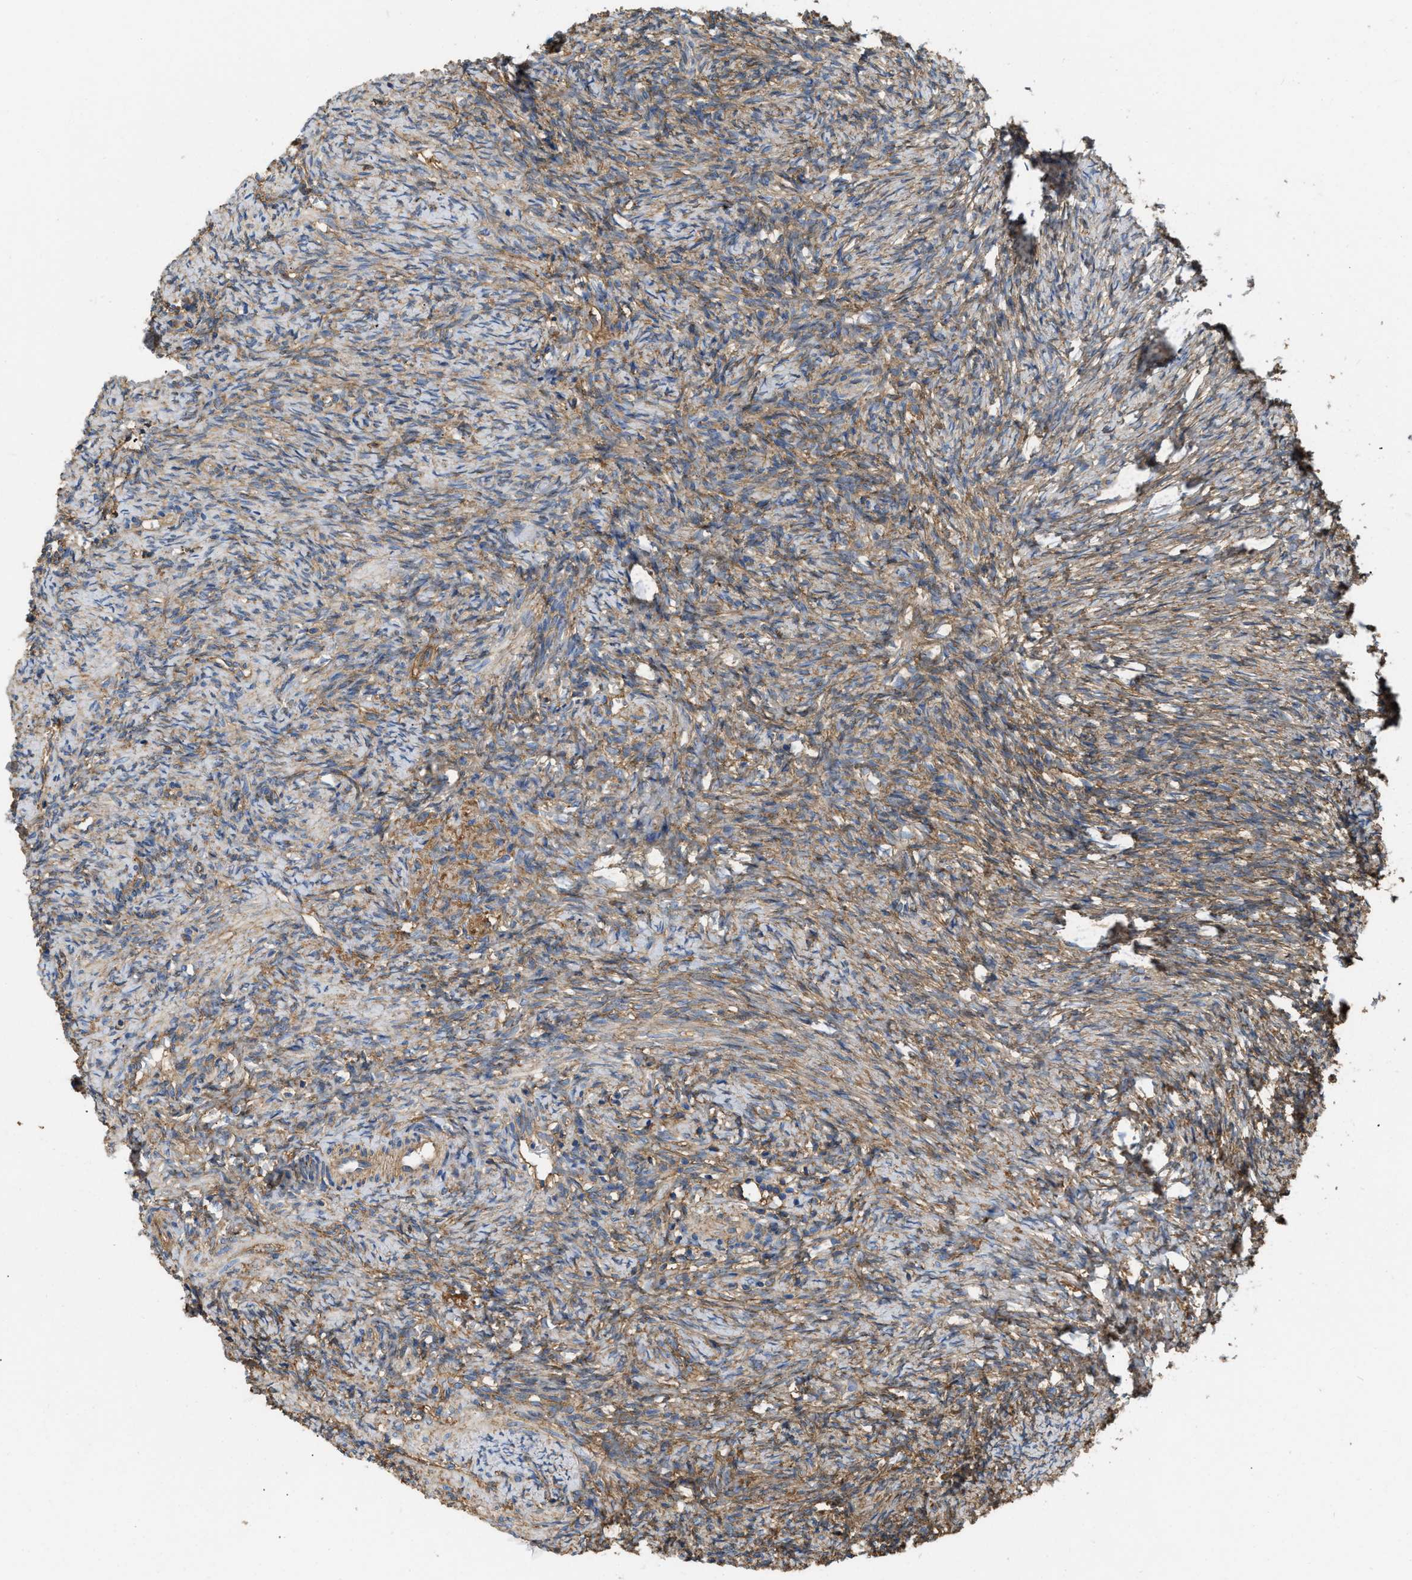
{"staining": {"intensity": "moderate", "quantity": ">75%", "location": "cytoplasmic/membranous"}, "tissue": "ovary", "cell_type": "Follicle cells", "image_type": "normal", "snomed": [{"axis": "morphology", "description": "Normal tissue, NOS"}, {"axis": "topography", "description": "Ovary"}], "caption": "Human ovary stained with a brown dye exhibits moderate cytoplasmic/membranous positive positivity in approximately >75% of follicle cells.", "gene": "GNB4", "patient": {"sex": "female", "age": 41}}